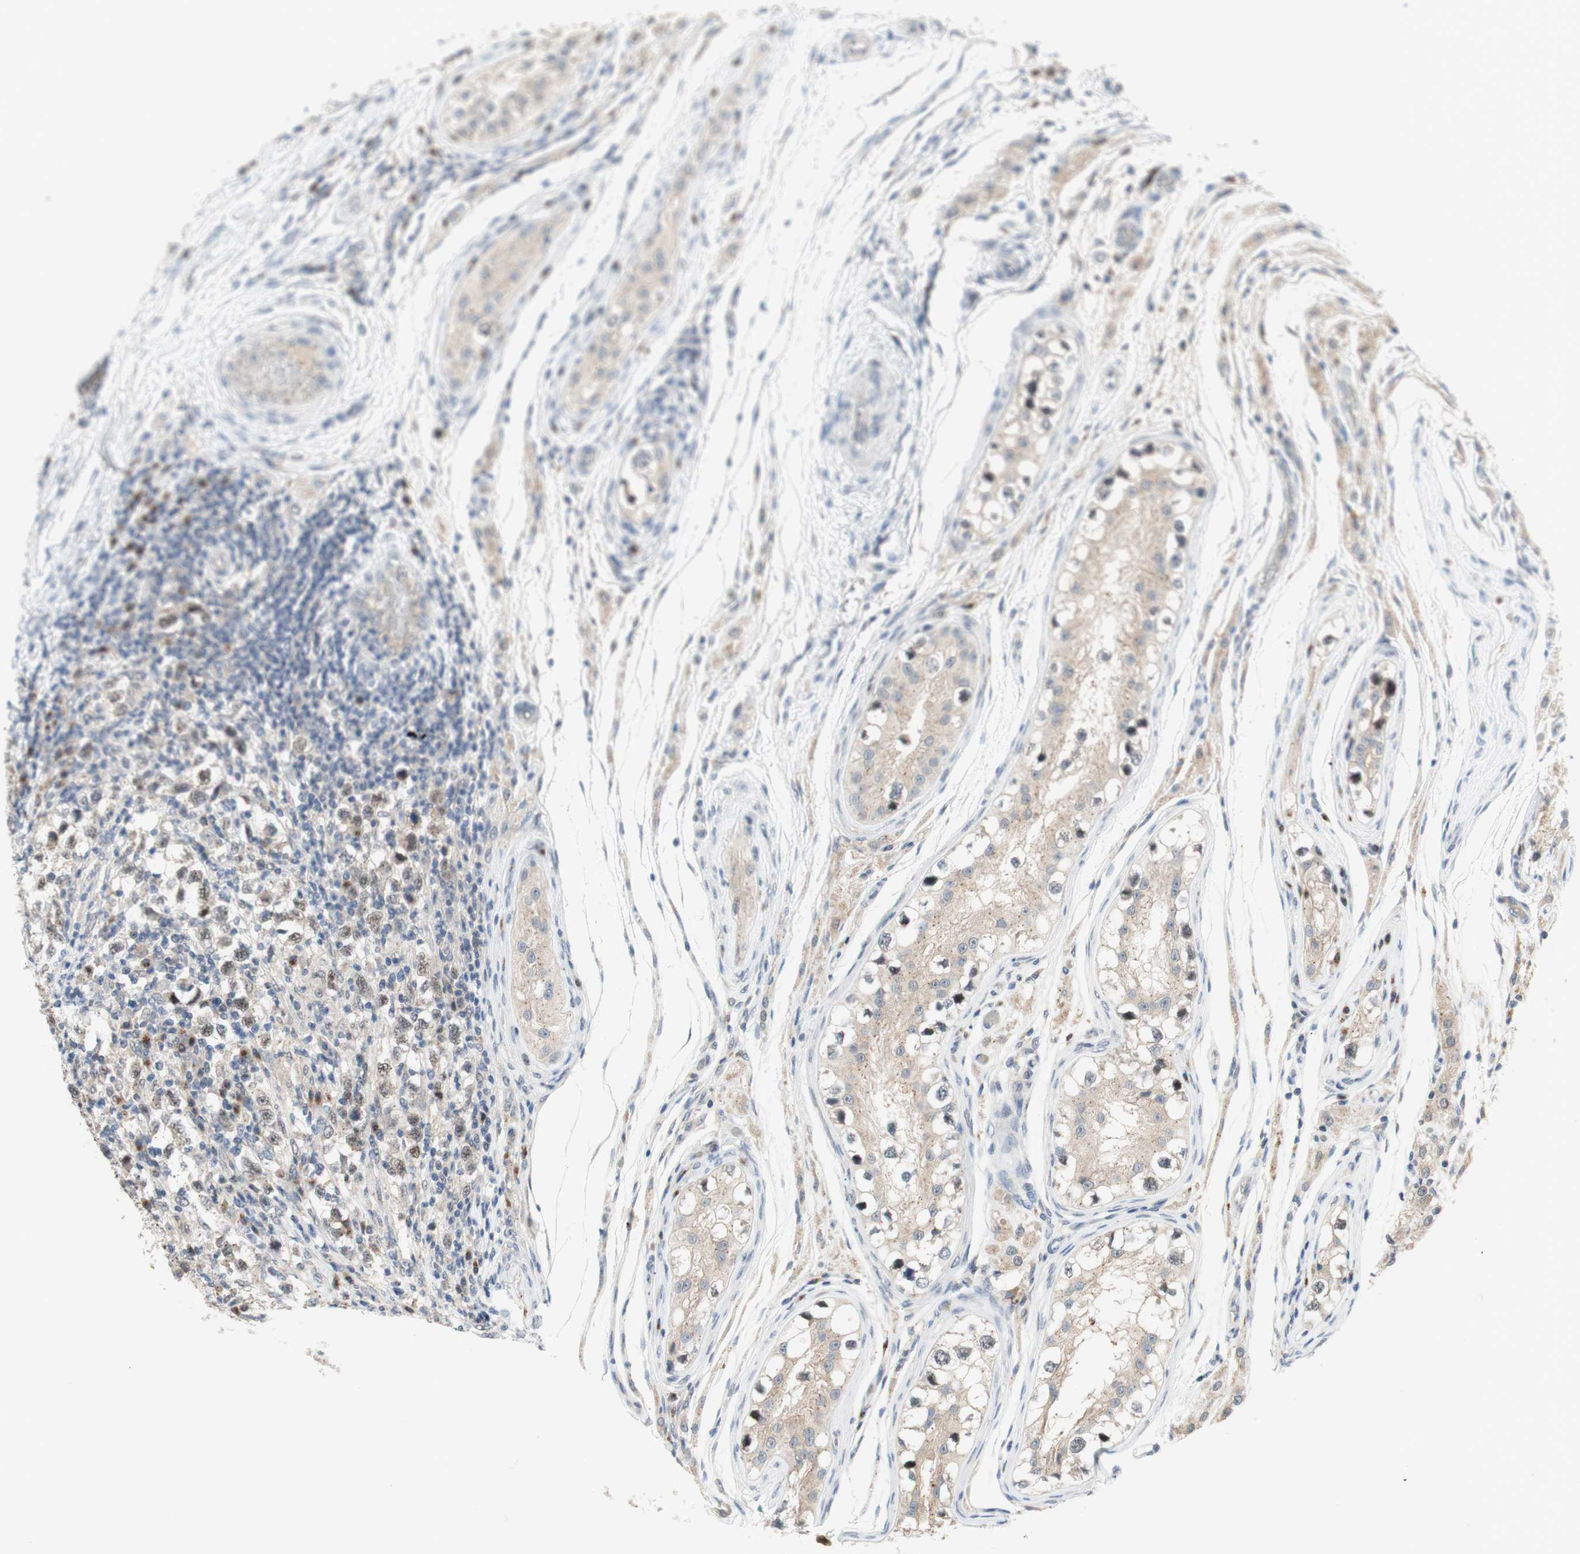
{"staining": {"intensity": "moderate", "quantity": ">75%", "location": "cytoplasmic/membranous"}, "tissue": "testis cancer", "cell_type": "Tumor cells", "image_type": "cancer", "snomed": [{"axis": "morphology", "description": "Carcinoma, Embryonal, NOS"}, {"axis": "topography", "description": "Testis"}], "caption": "This photomicrograph demonstrates embryonal carcinoma (testis) stained with immunohistochemistry (IHC) to label a protein in brown. The cytoplasmic/membranous of tumor cells show moderate positivity for the protein. Nuclei are counter-stained blue.", "gene": "CYLD", "patient": {"sex": "male", "age": 21}}